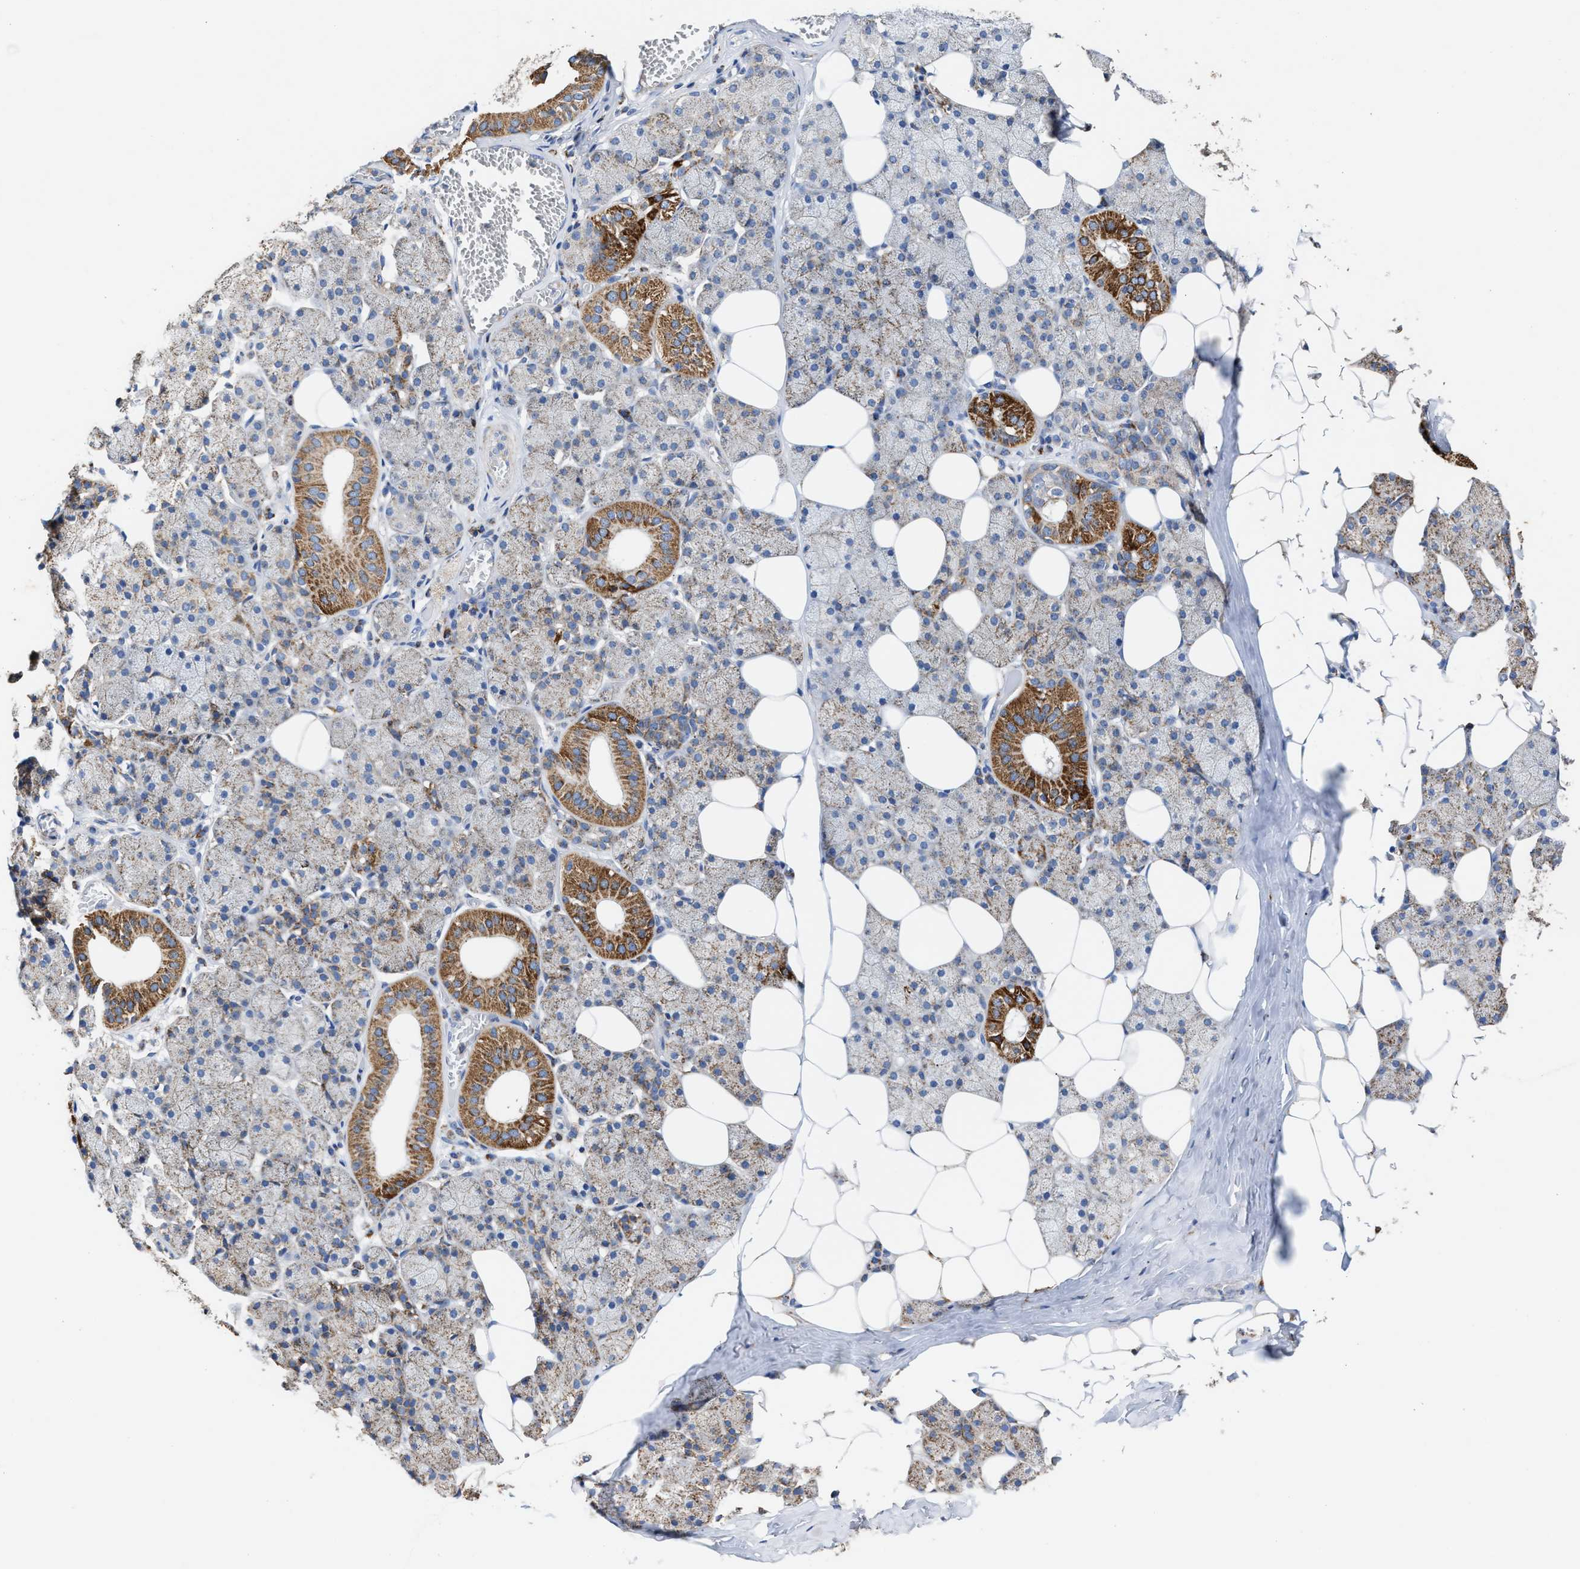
{"staining": {"intensity": "moderate", "quantity": "25%-75%", "location": "cytoplasmic/membranous"}, "tissue": "salivary gland", "cell_type": "Glandular cells", "image_type": "normal", "snomed": [{"axis": "morphology", "description": "Normal tissue, NOS"}, {"axis": "topography", "description": "Salivary gland"}], "caption": "Immunohistochemistry image of normal salivary gland: human salivary gland stained using immunohistochemistry (IHC) reveals medium levels of moderate protein expression localized specifically in the cytoplasmic/membranous of glandular cells, appearing as a cytoplasmic/membranous brown color.", "gene": "MECR", "patient": {"sex": "female", "age": 33}}